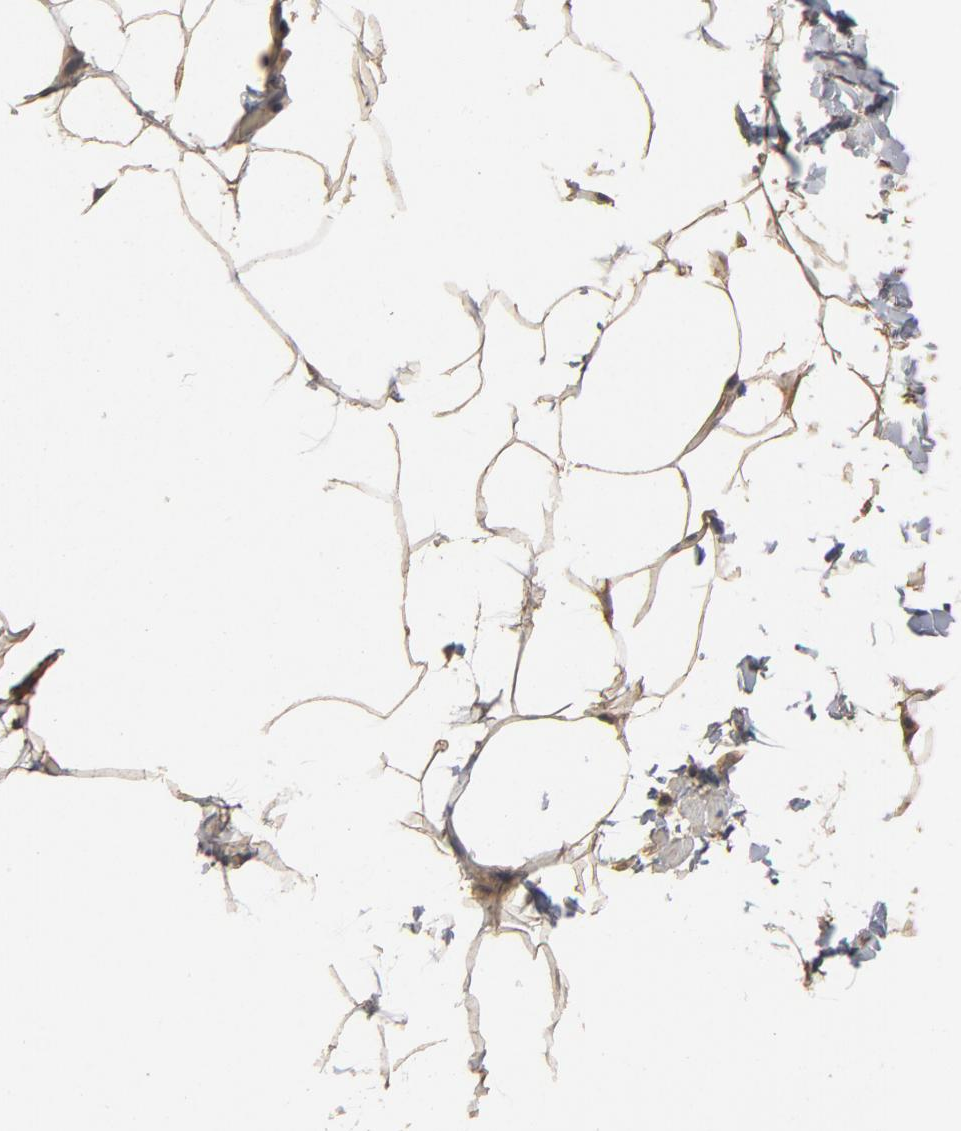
{"staining": {"intensity": "moderate", "quantity": ">75%", "location": "cytoplasmic/membranous"}, "tissue": "adipose tissue", "cell_type": "Adipocytes", "image_type": "normal", "snomed": [{"axis": "morphology", "description": "Normal tissue, NOS"}, {"axis": "topography", "description": "Vascular tissue"}], "caption": "A brown stain labels moderate cytoplasmic/membranous expression of a protein in adipocytes of benign adipose tissue. The protein is stained brown, and the nuclei are stained in blue (DAB IHC with brightfield microscopy, high magnification).", "gene": "CCDC134", "patient": {"sex": "male", "age": 41}}